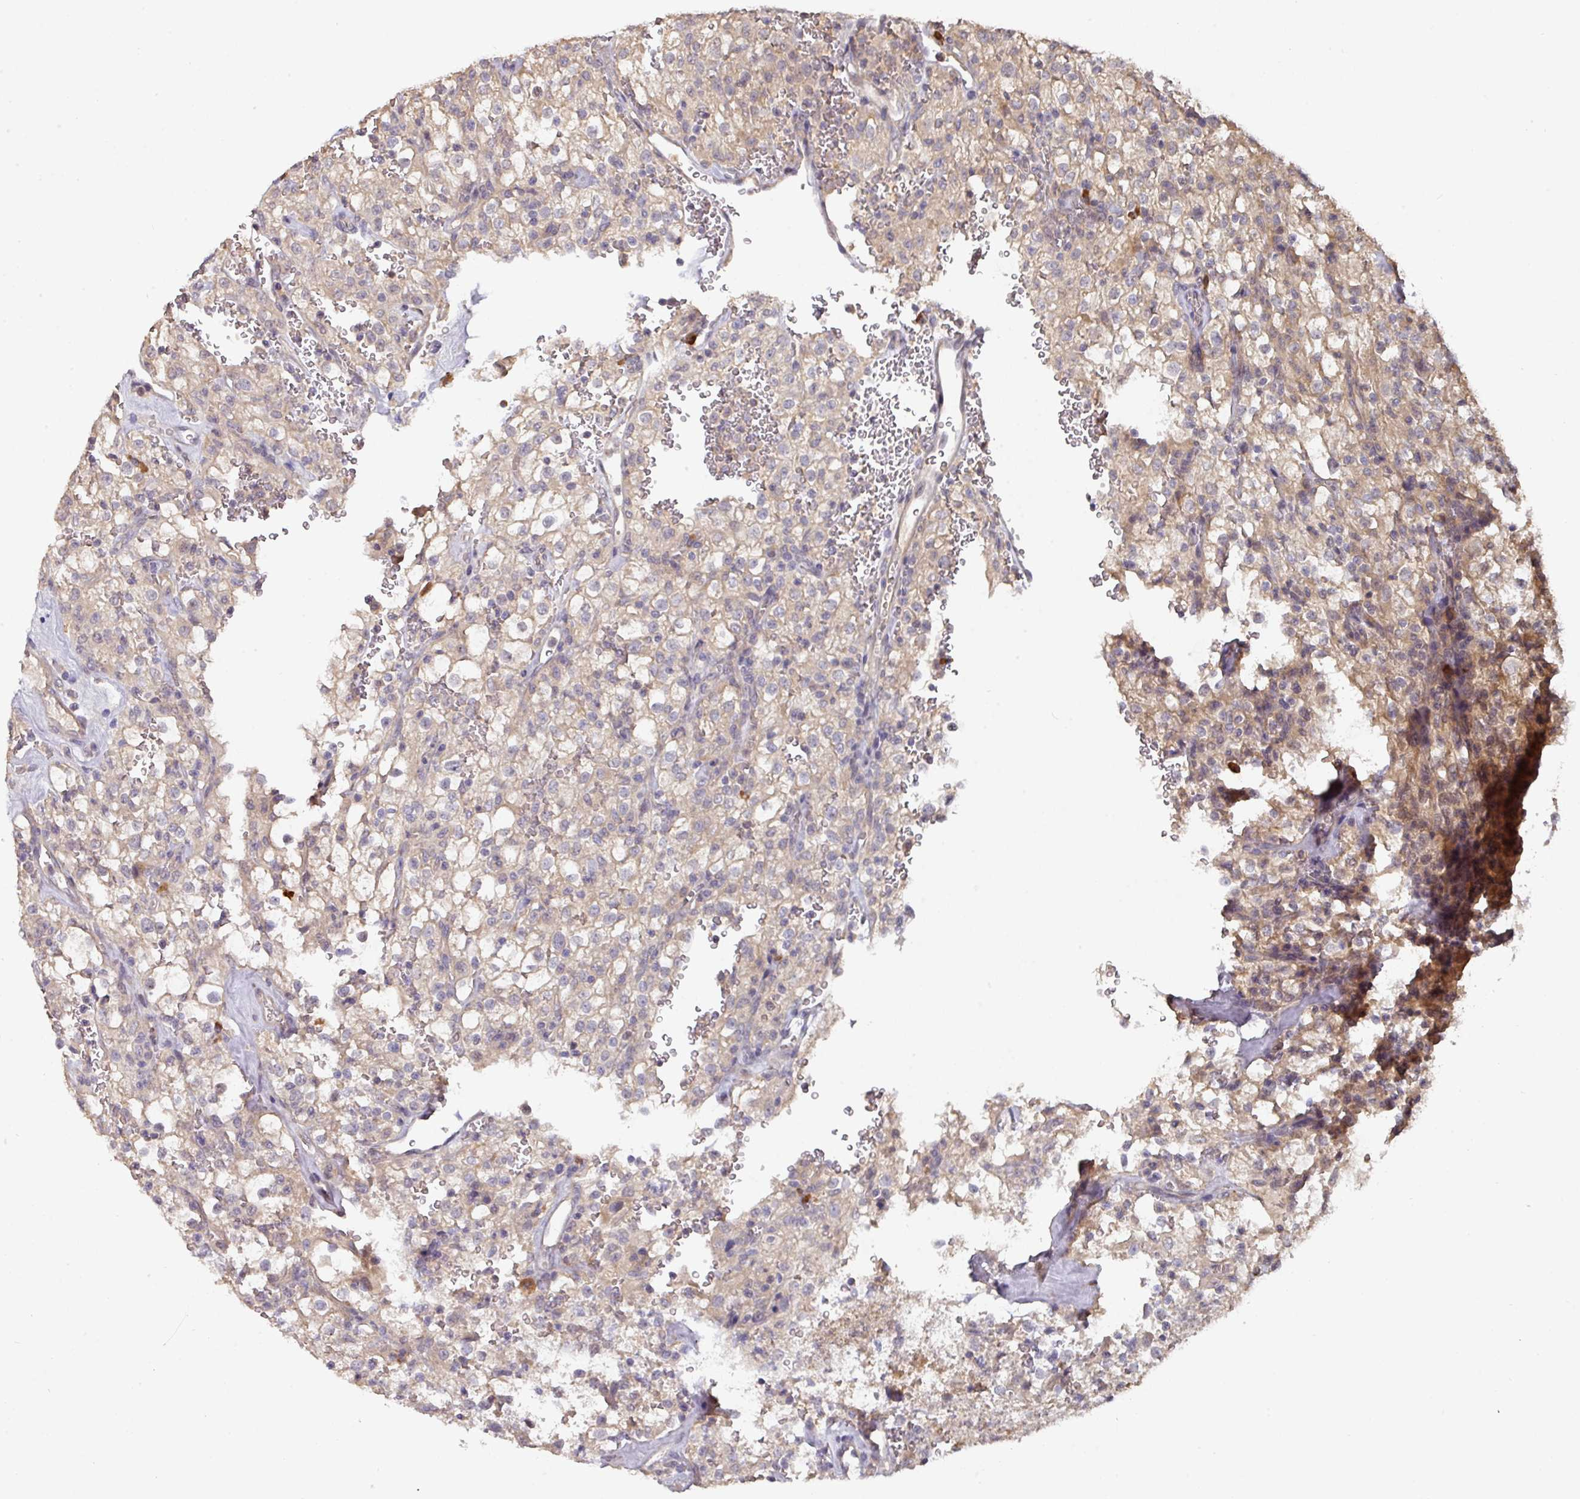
{"staining": {"intensity": "weak", "quantity": "<25%", "location": "cytoplasmic/membranous"}, "tissue": "renal cancer", "cell_type": "Tumor cells", "image_type": "cancer", "snomed": [{"axis": "morphology", "description": "Adenocarcinoma, NOS"}, {"axis": "topography", "description": "Kidney"}], "caption": "This image is of renal cancer (adenocarcinoma) stained with immunohistochemistry (IHC) to label a protein in brown with the nuclei are counter-stained blue. There is no staining in tumor cells.", "gene": "ACVR2B", "patient": {"sex": "female", "age": 74}}